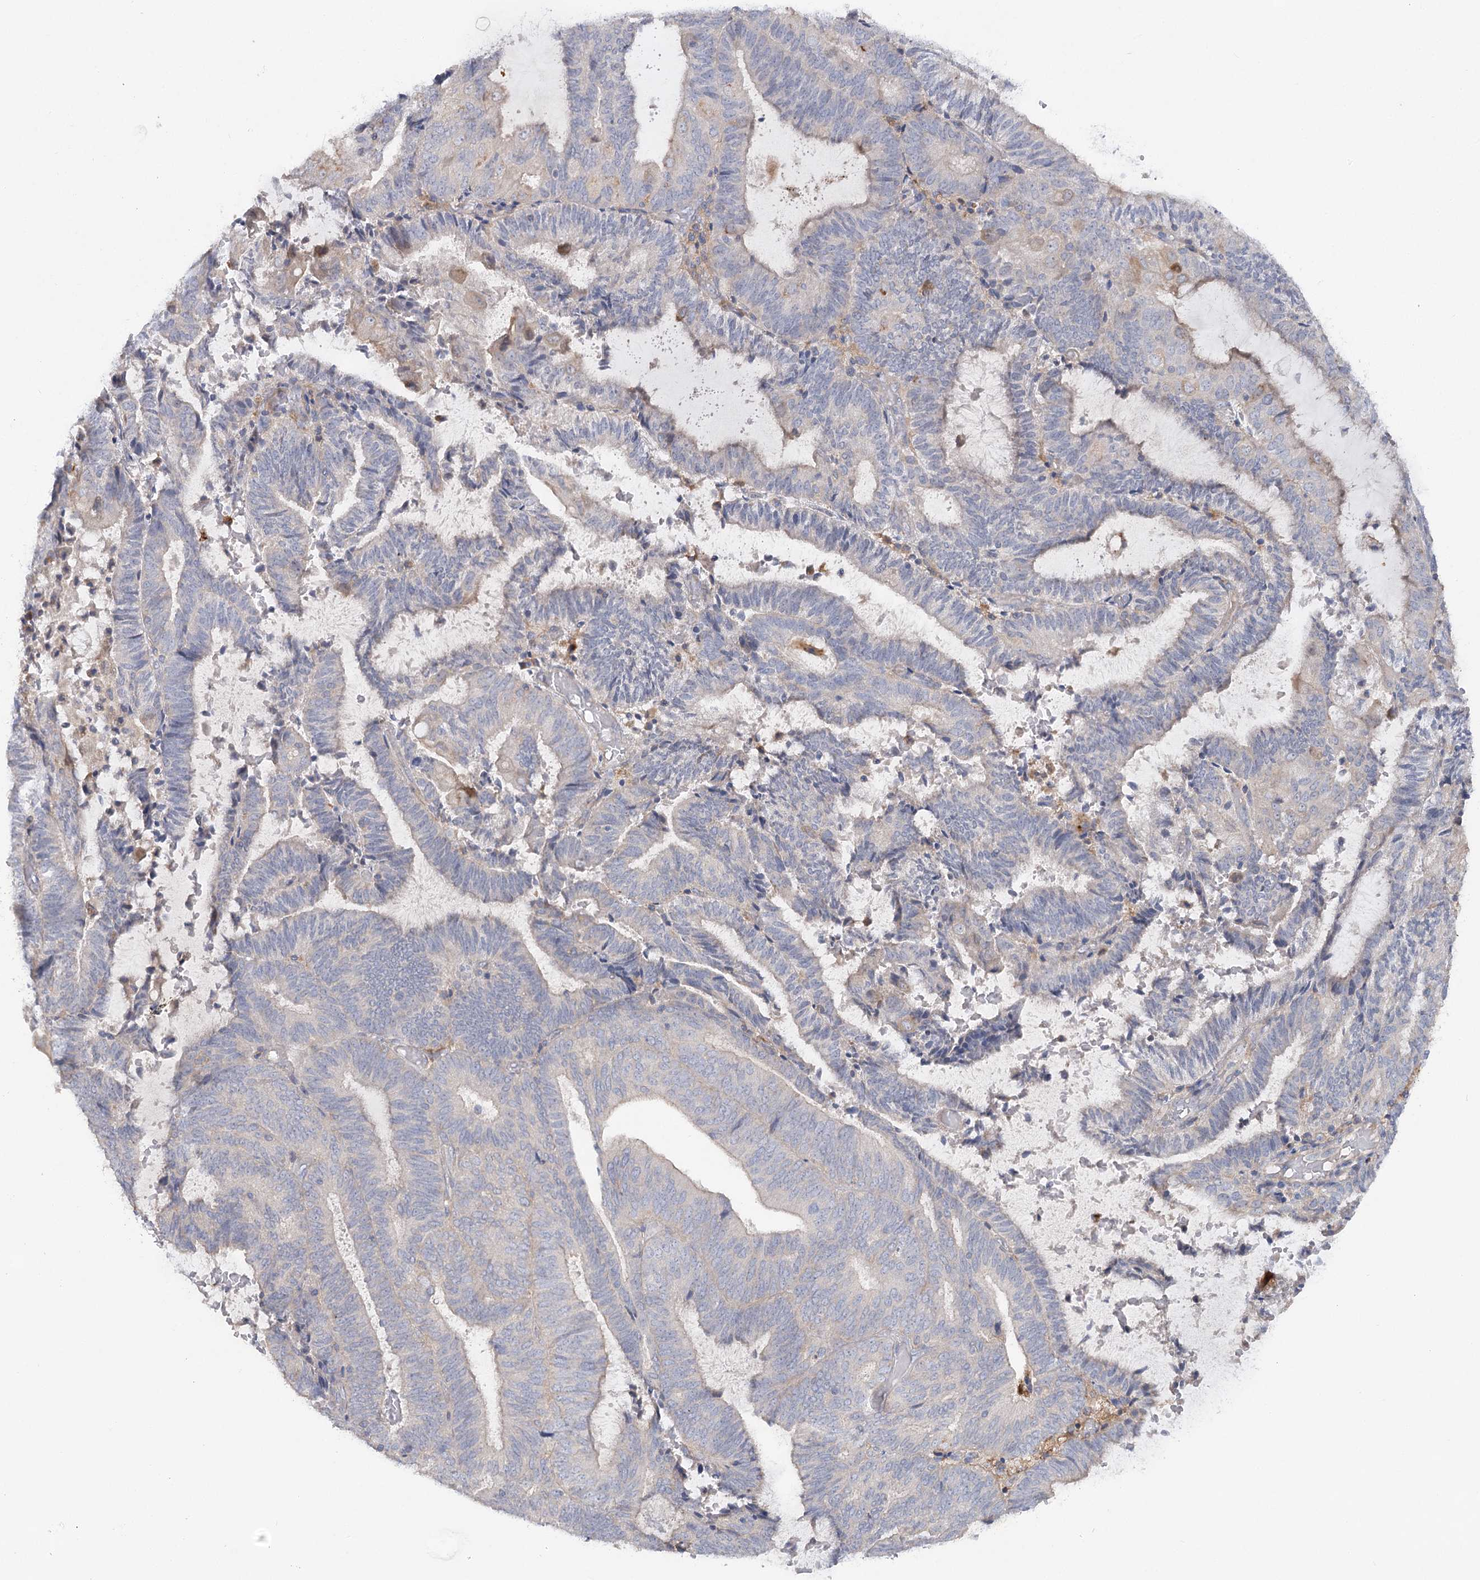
{"staining": {"intensity": "negative", "quantity": "none", "location": "none"}, "tissue": "endometrial cancer", "cell_type": "Tumor cells", "image_type": "cancer", "snomed": [{"axis": "morphology", "description": "Adenocarcinoma, NOS"}, {"axis": "topography", "description": "Endometrium"}], "caption": "Protein analysis of adenocarcinoma (endometrial) reveals no significant expression in tumor cells.", "gene": "SCN11A", "patient": {"sex": "female", "age": 81}}